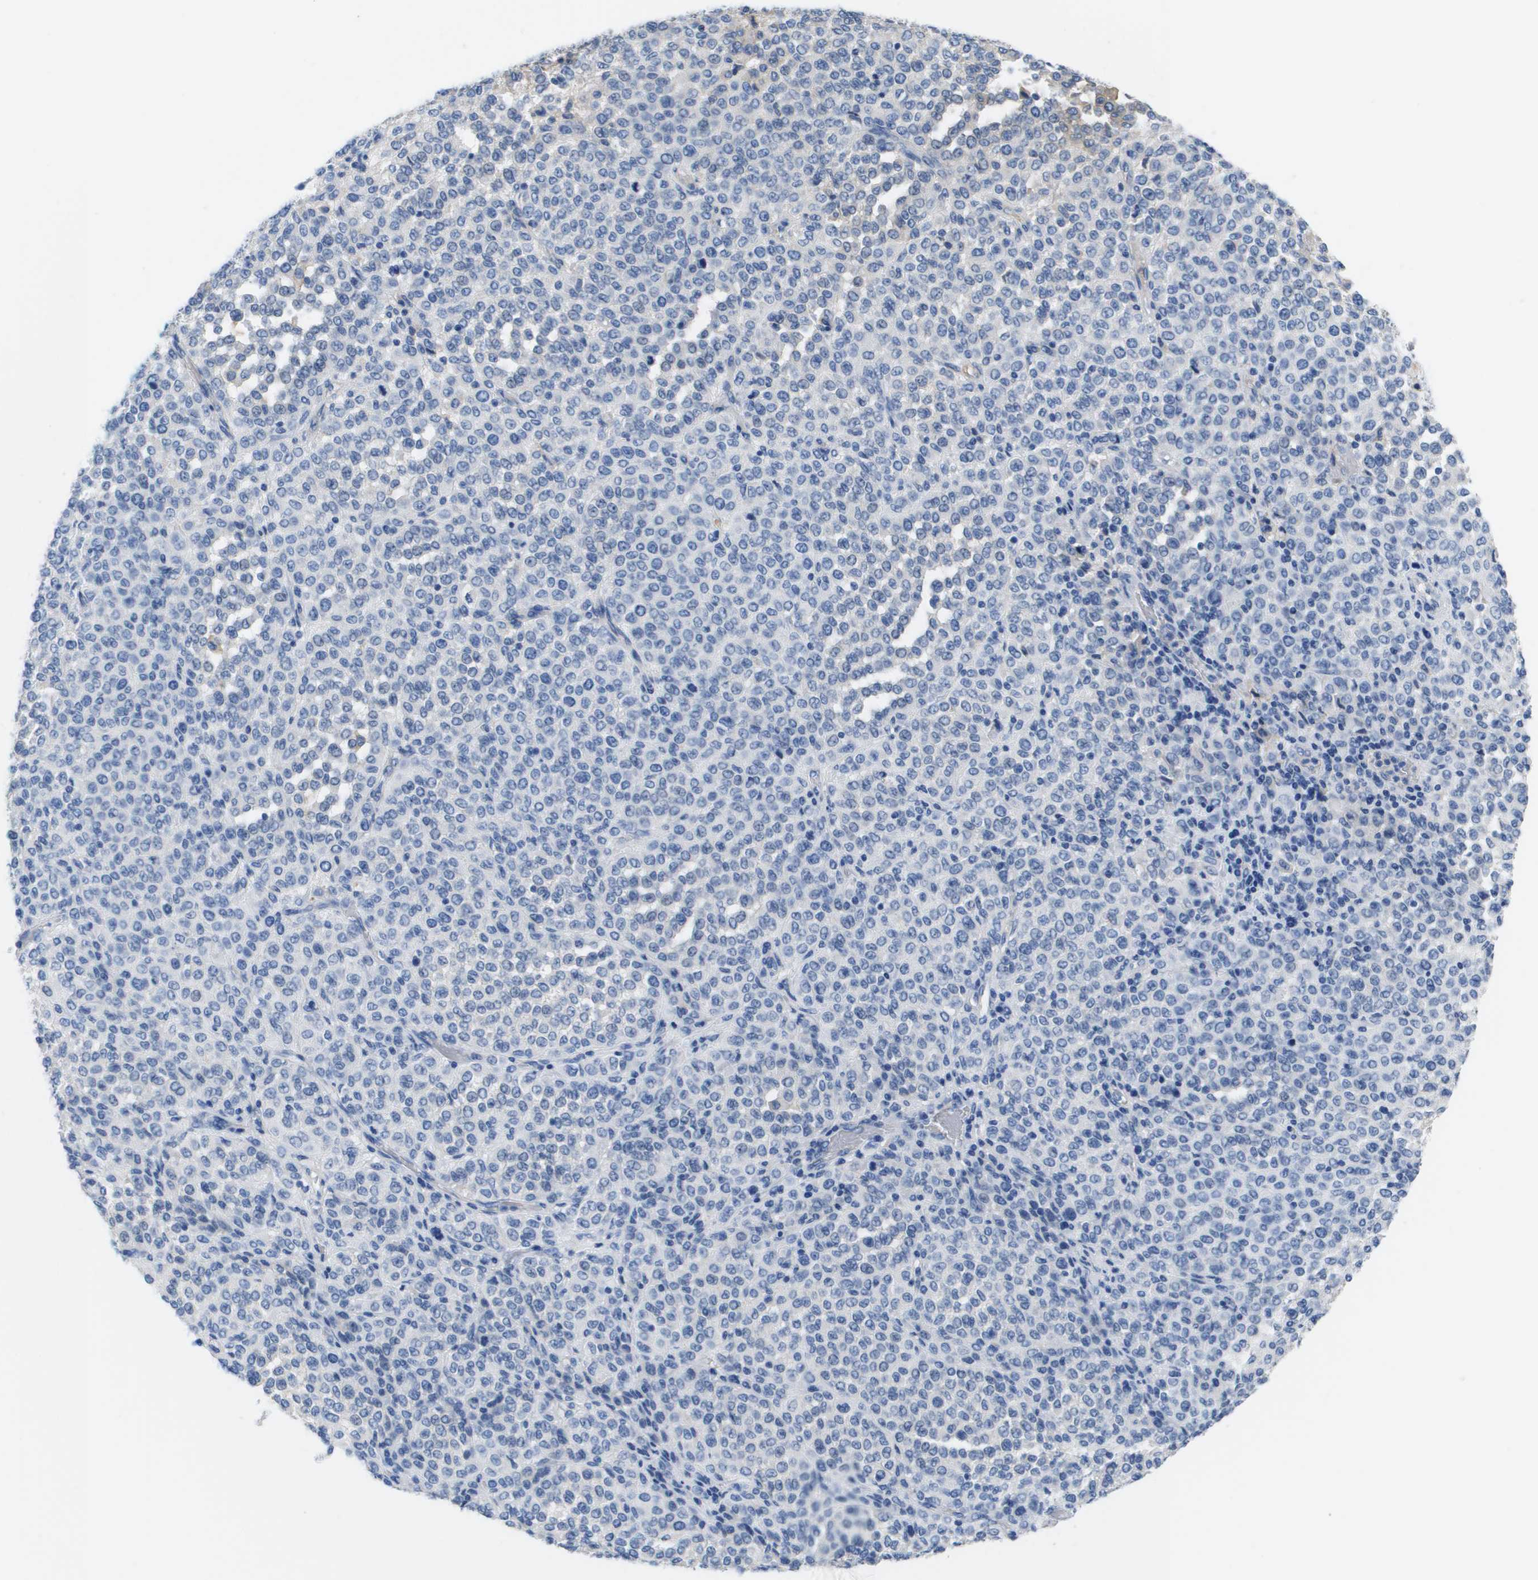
{"staining": {"intensity": "weak", "quantity": "<25%", "location": "cytoplasmic/membranous"}, "tissue": "melanoma", "cell_type": "Tumor cells", "image_type": "cancer", "snomed": [{"axis": "morphology", "description": "Malignant melanoma, Metastatic site"}, {"axis": "topography", "description": "Pancreas"}], "caption": "Tumor cells show no significant protein positivity in malignant melanoma (metastatic site).", "gene": "APOA1", "patient": {"sex": "female", "age": 30}}